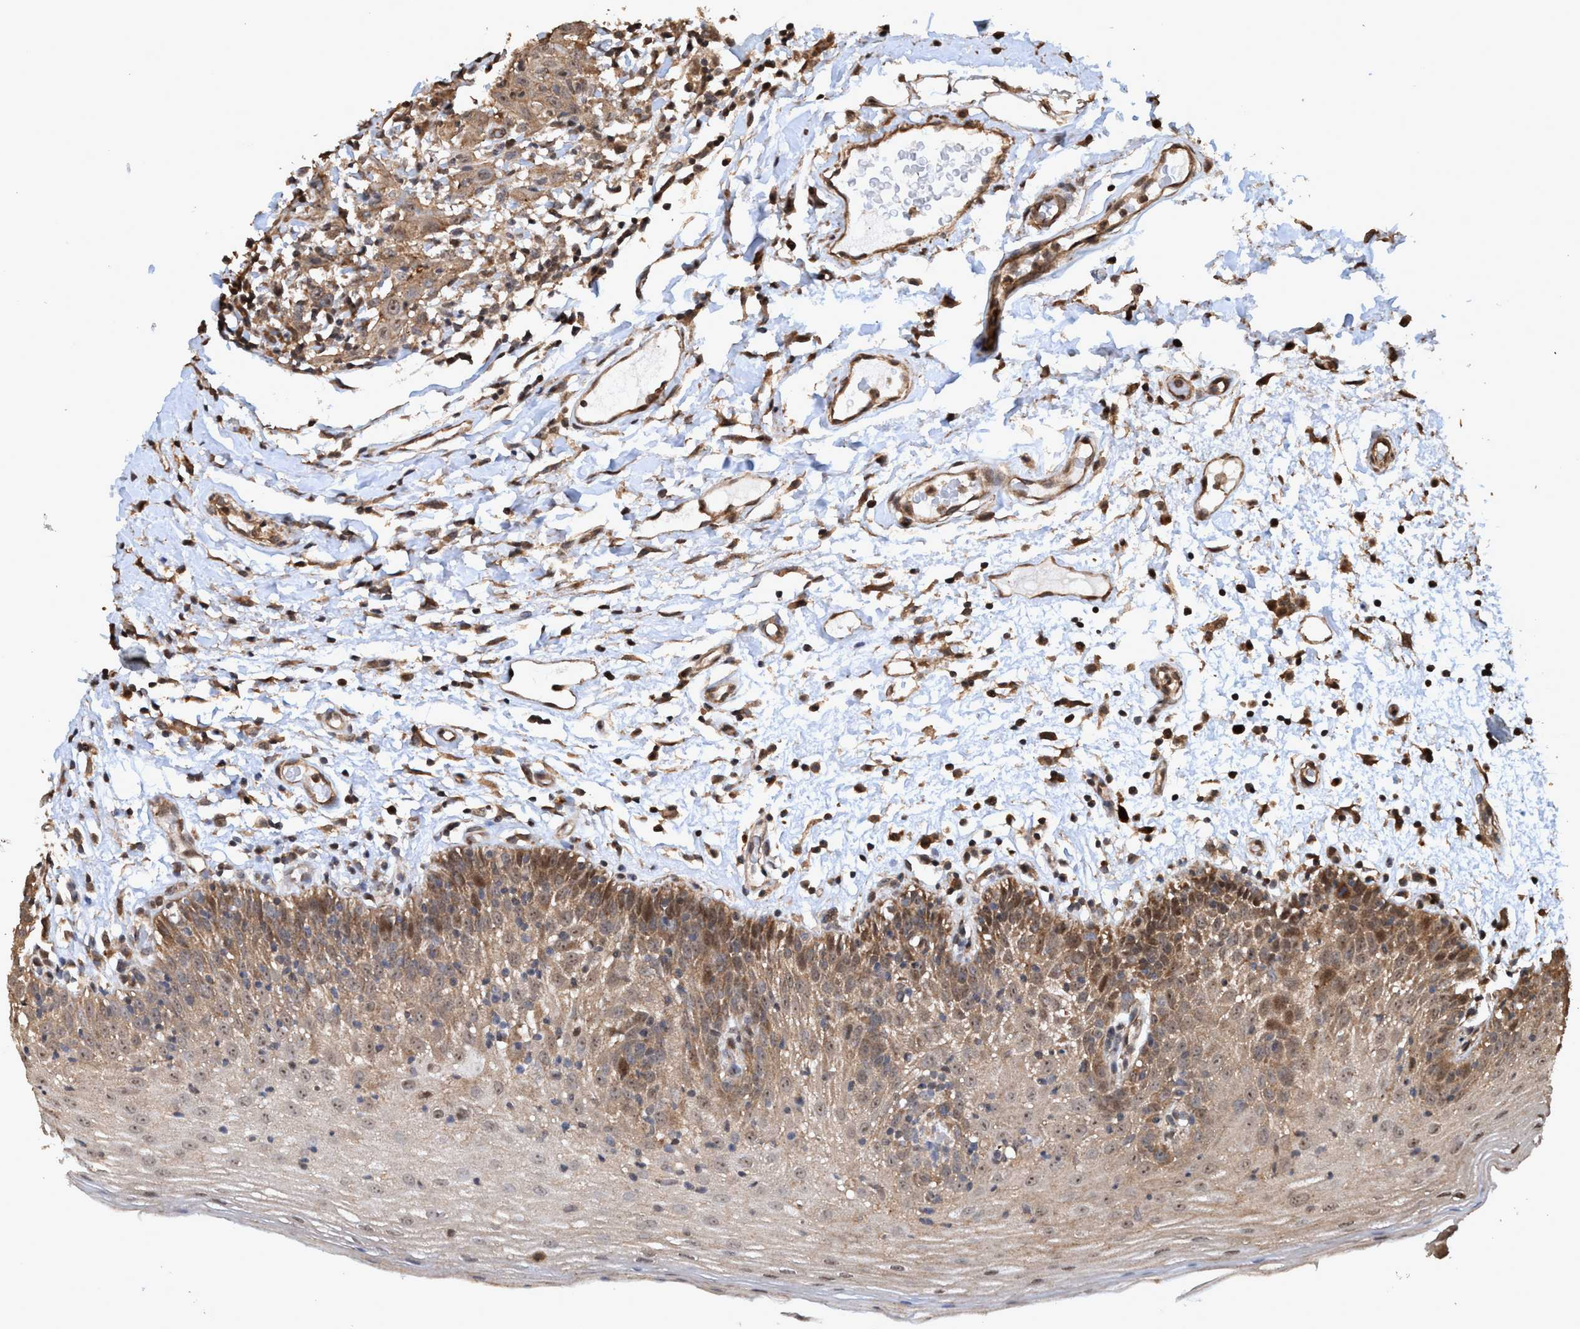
{"staining": {"intensity": "moderate", "quantity": ">75%", "location": "cytoplasmic/membranous,nuclear"}, "tissue": "oral mucosa", "cell_type": "Squamous epithelial cells", "image_type": "normal", "snomed": [{"axis": "morphology", "description": "Normal tissue, NOS"}, {"axis": "morphology", "description": "Squamous cell carcinoma, NOS"}, {"axis": "topography", "description": "Skeletal muscle"}, {"axis": "topography", "description": "Oral tissue"}, {"axis": "topography", "description": "Head-Neck"}], "caption": "Protein staining by immunohistochemistry exhibits moderate cytoplasmic/membranous,nuclear staining in approximately >75% of squamous epithelial cells in unremarkable oral mucosa. The staining is performed using DAB brown chromogen to label protein expression. The nuclei are counter-stained blue using hematoxylin.", "gene": "TRPC7", "patient": {"sex": "male", "age": 71}}